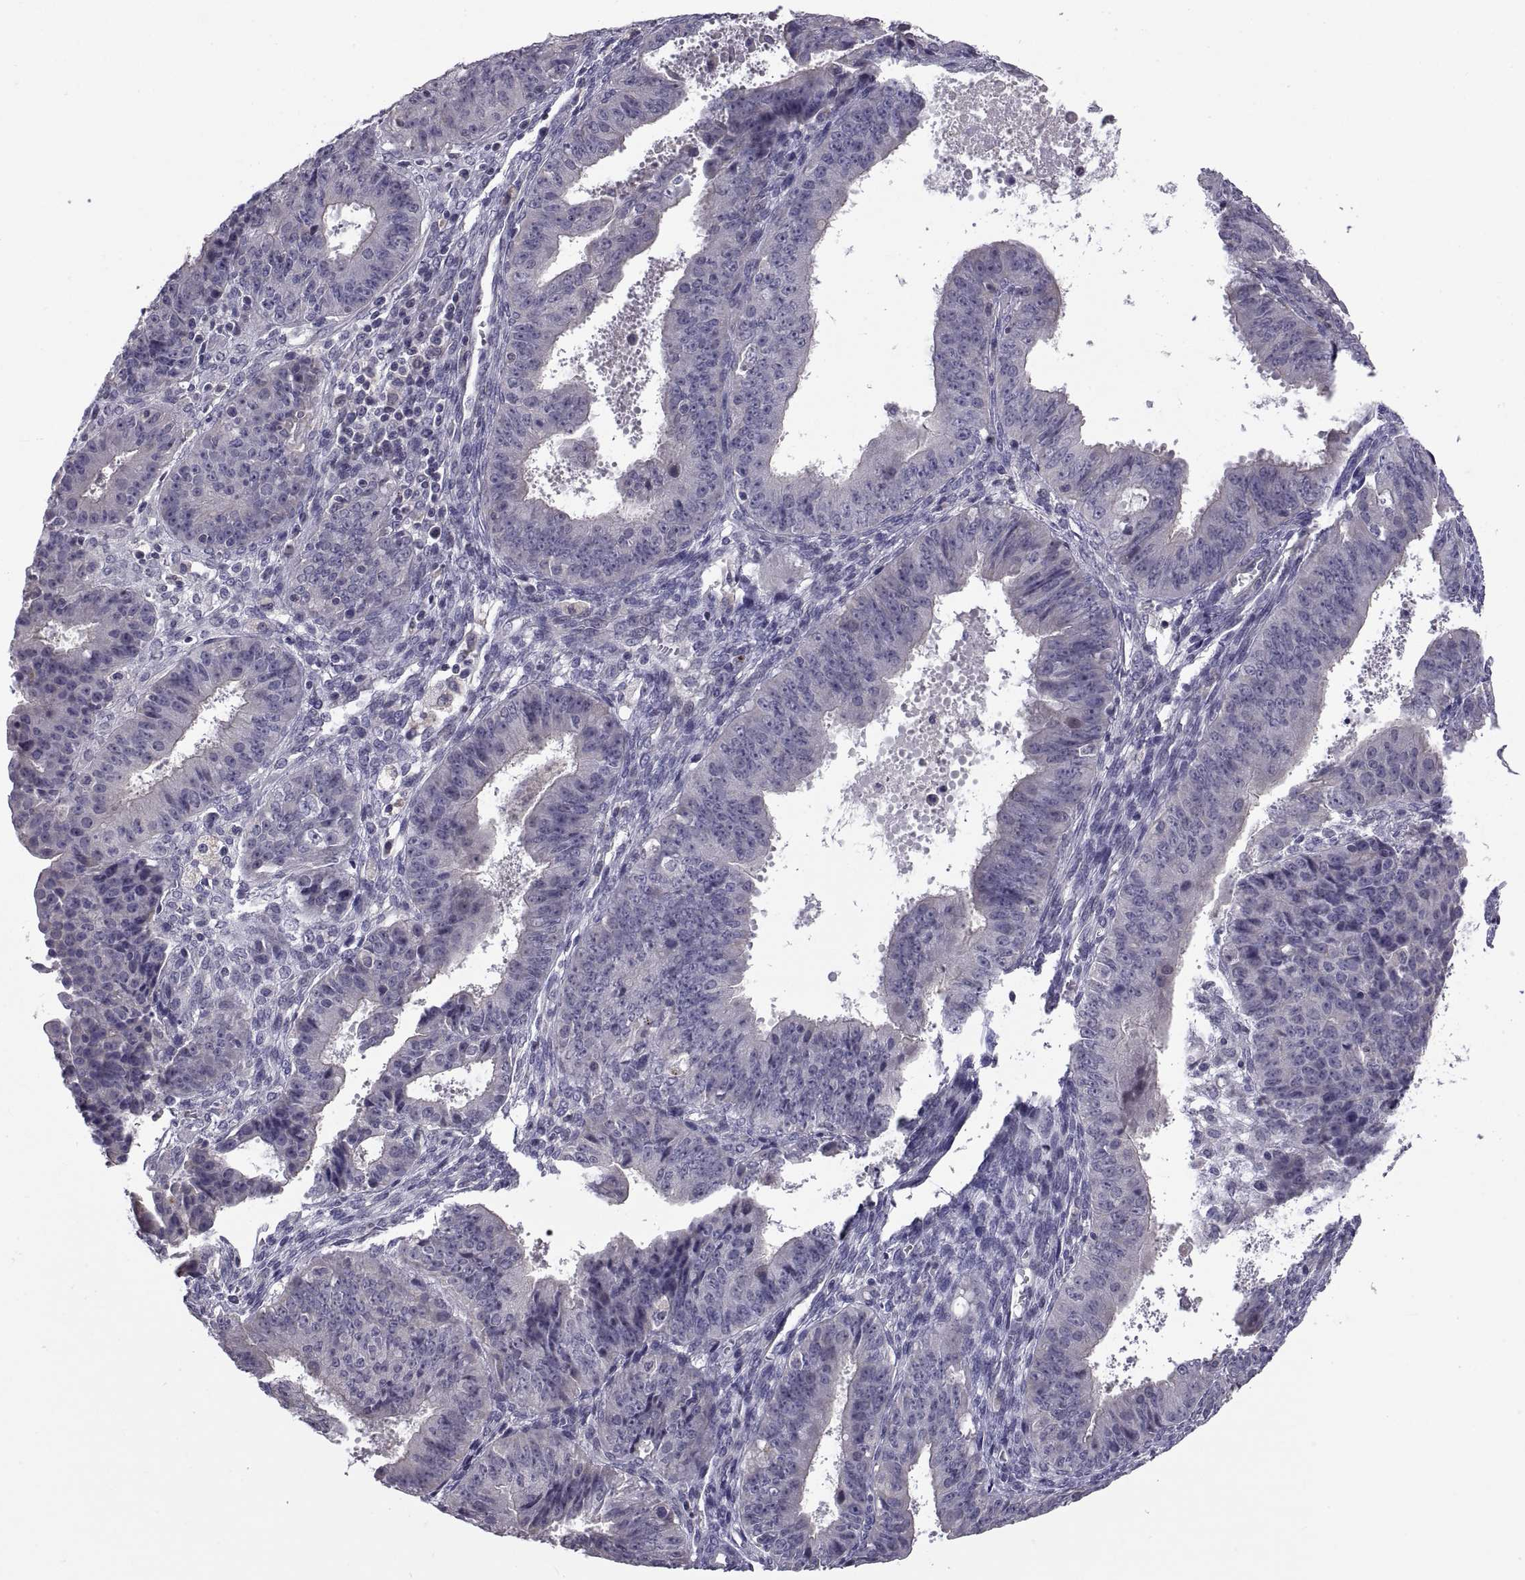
{"staining": {"intensity": "negative", "quantity": "none", "location": "none"}, "tissue": "ovarian cancer", "cell_type": "Tumor cells", "image_type": "cancer", "snomed": [{"axis": "morphology", "description": "Carcinoma, endometroid"}, {"axis": "topography", "description": "Ovary"}], "caption": "IHC micrograph of human ovarian cancer stained for a protein (brown), which shows no staining in tumor cells.", "gene": "NPTX2", "patient": {"sex": "female", "age": 42}}